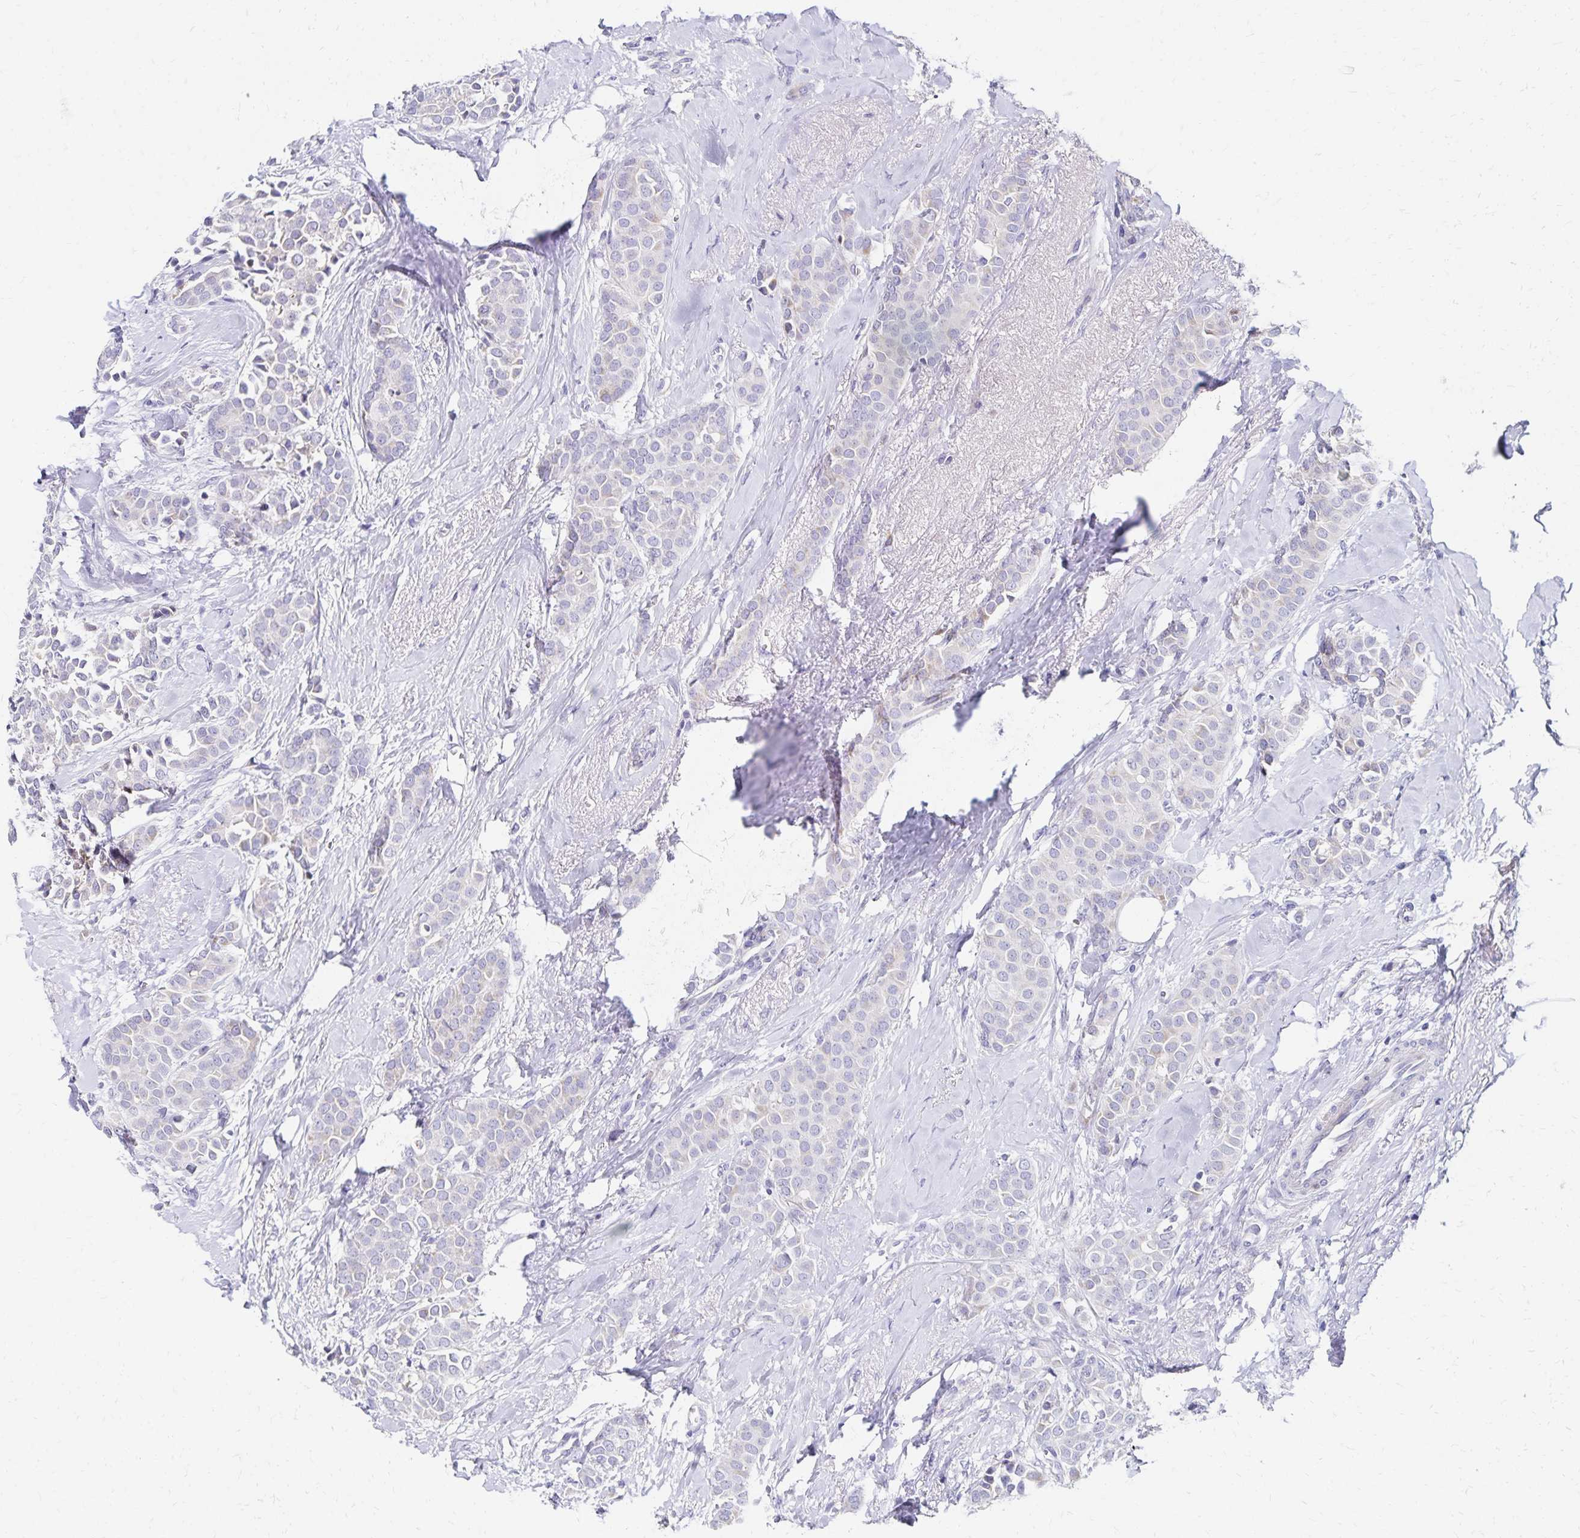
{"staining": {"intensity": "weak", "quantity": "<25%", "location": "cytoplasmic/membranous"}, "tissue": "breast cancer", "cell_type": "Tumor cells", "image_type": "cancer", "snomed": [{"axis": "morphology", "description": "Duct carcinoma"}, {"axis": "topography", "description": "Breast"}], "caption": "Tumor cells are negative for brown protein staining in breast cancer.", "gene": "NECAP1", "patient": {"sex": "female", "age": 79}}